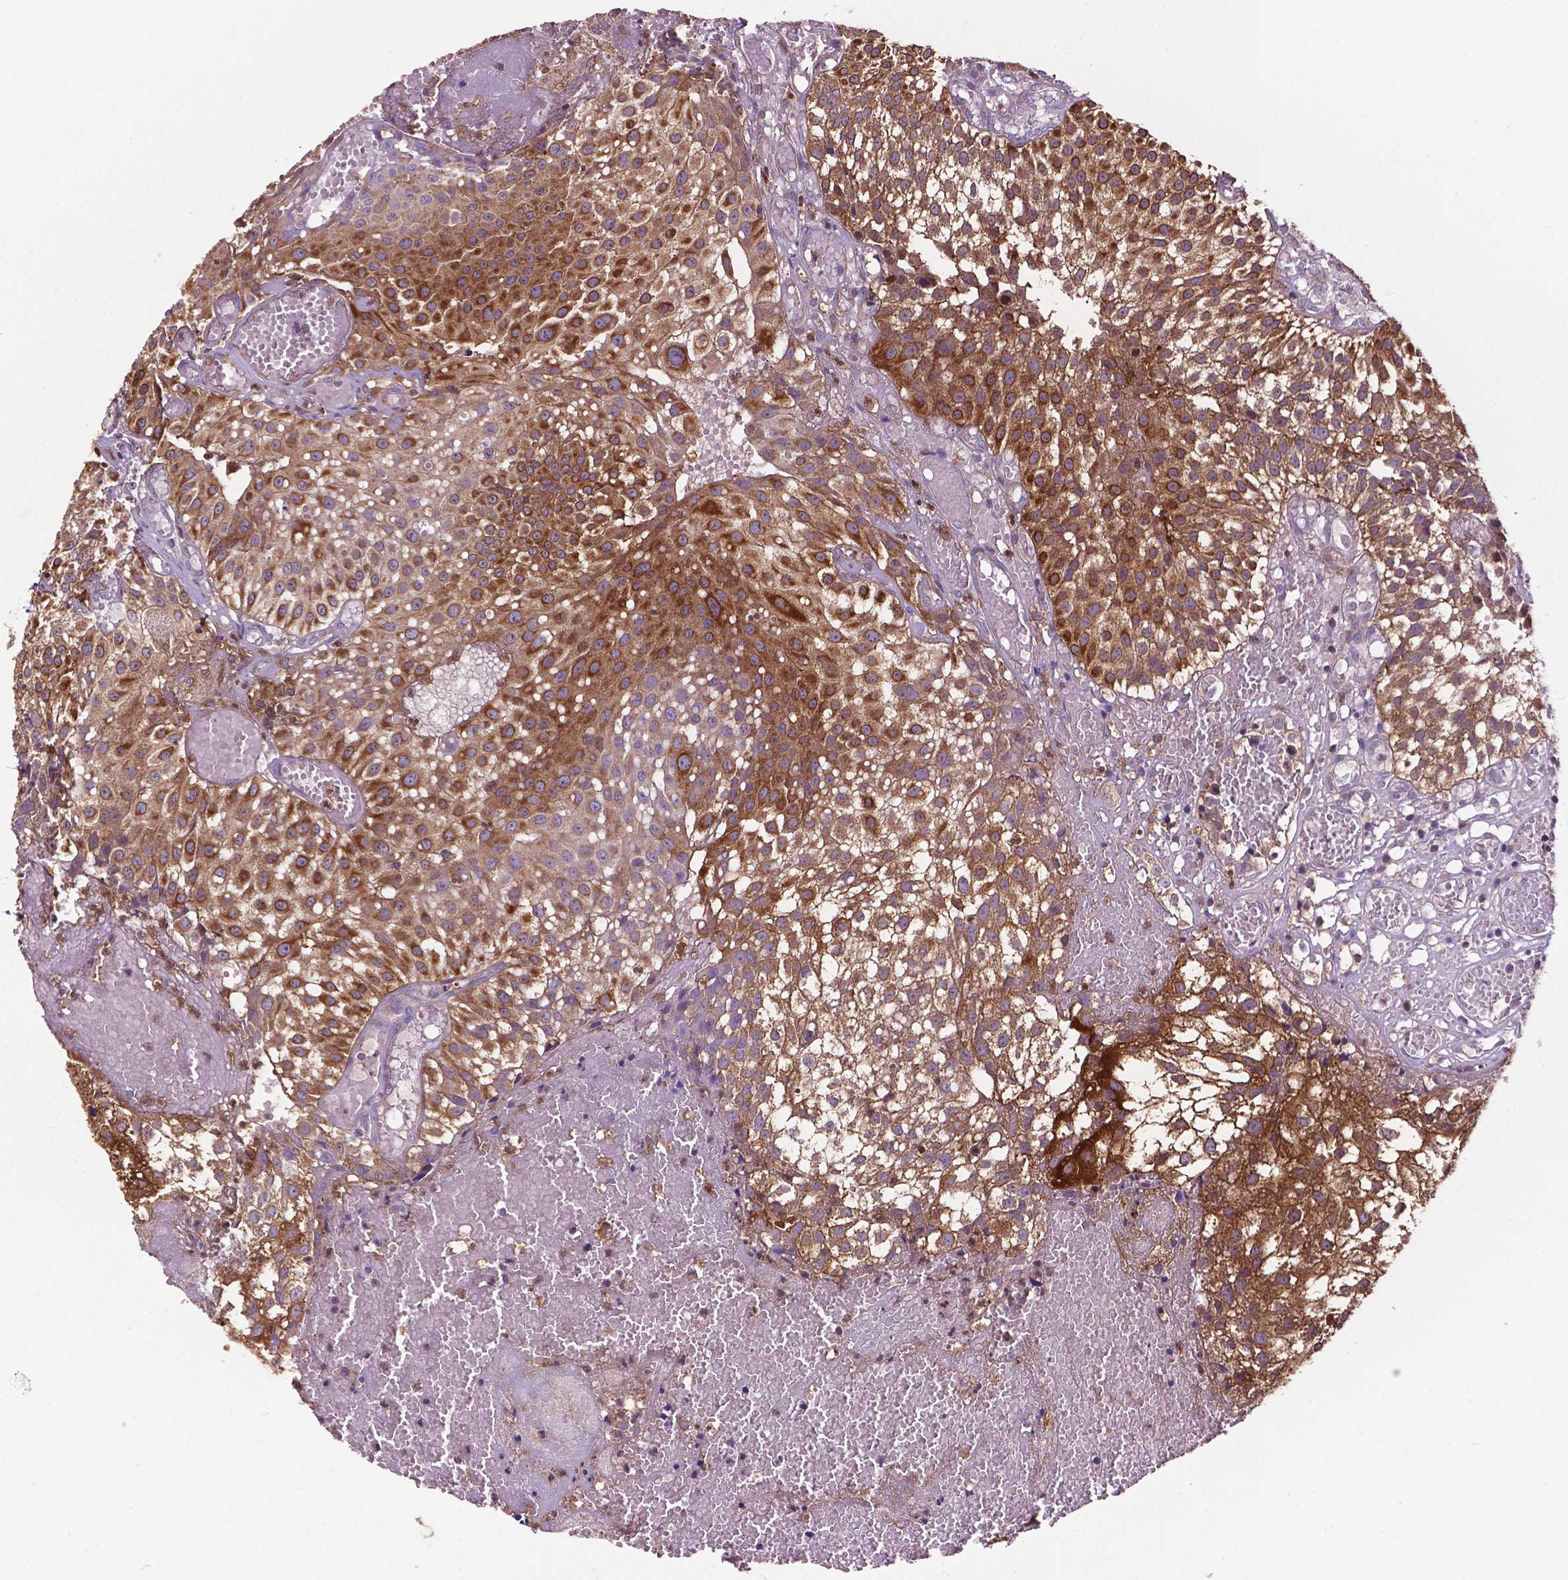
{"staining": {"intensity": "moderate", "quantity": ">75%", "location": "cytoplasmic/membranous"}, "tissue": "urothelial cancer", "cell_type": "Tumor cells", "image_type": "cancer", "snomed": [{"axis": "morphology", "description": "Urothelial carcinoma, Low grade"}, {"axis": "topography", "description": "Urinary bladder"}], "caption": "IHC (DAB) staining of human low-grade urothelial carcinoma reveals moderate cytoplasmic/membranous protein positivity in approximately >75% of tumor cells. The staining was performed using DAB, with brown indicating positive protein expression. Nuclei are stained blue with hematoxylin.", "gene": "SMAD3", "patient": {"sex": "male", "age": 79}}